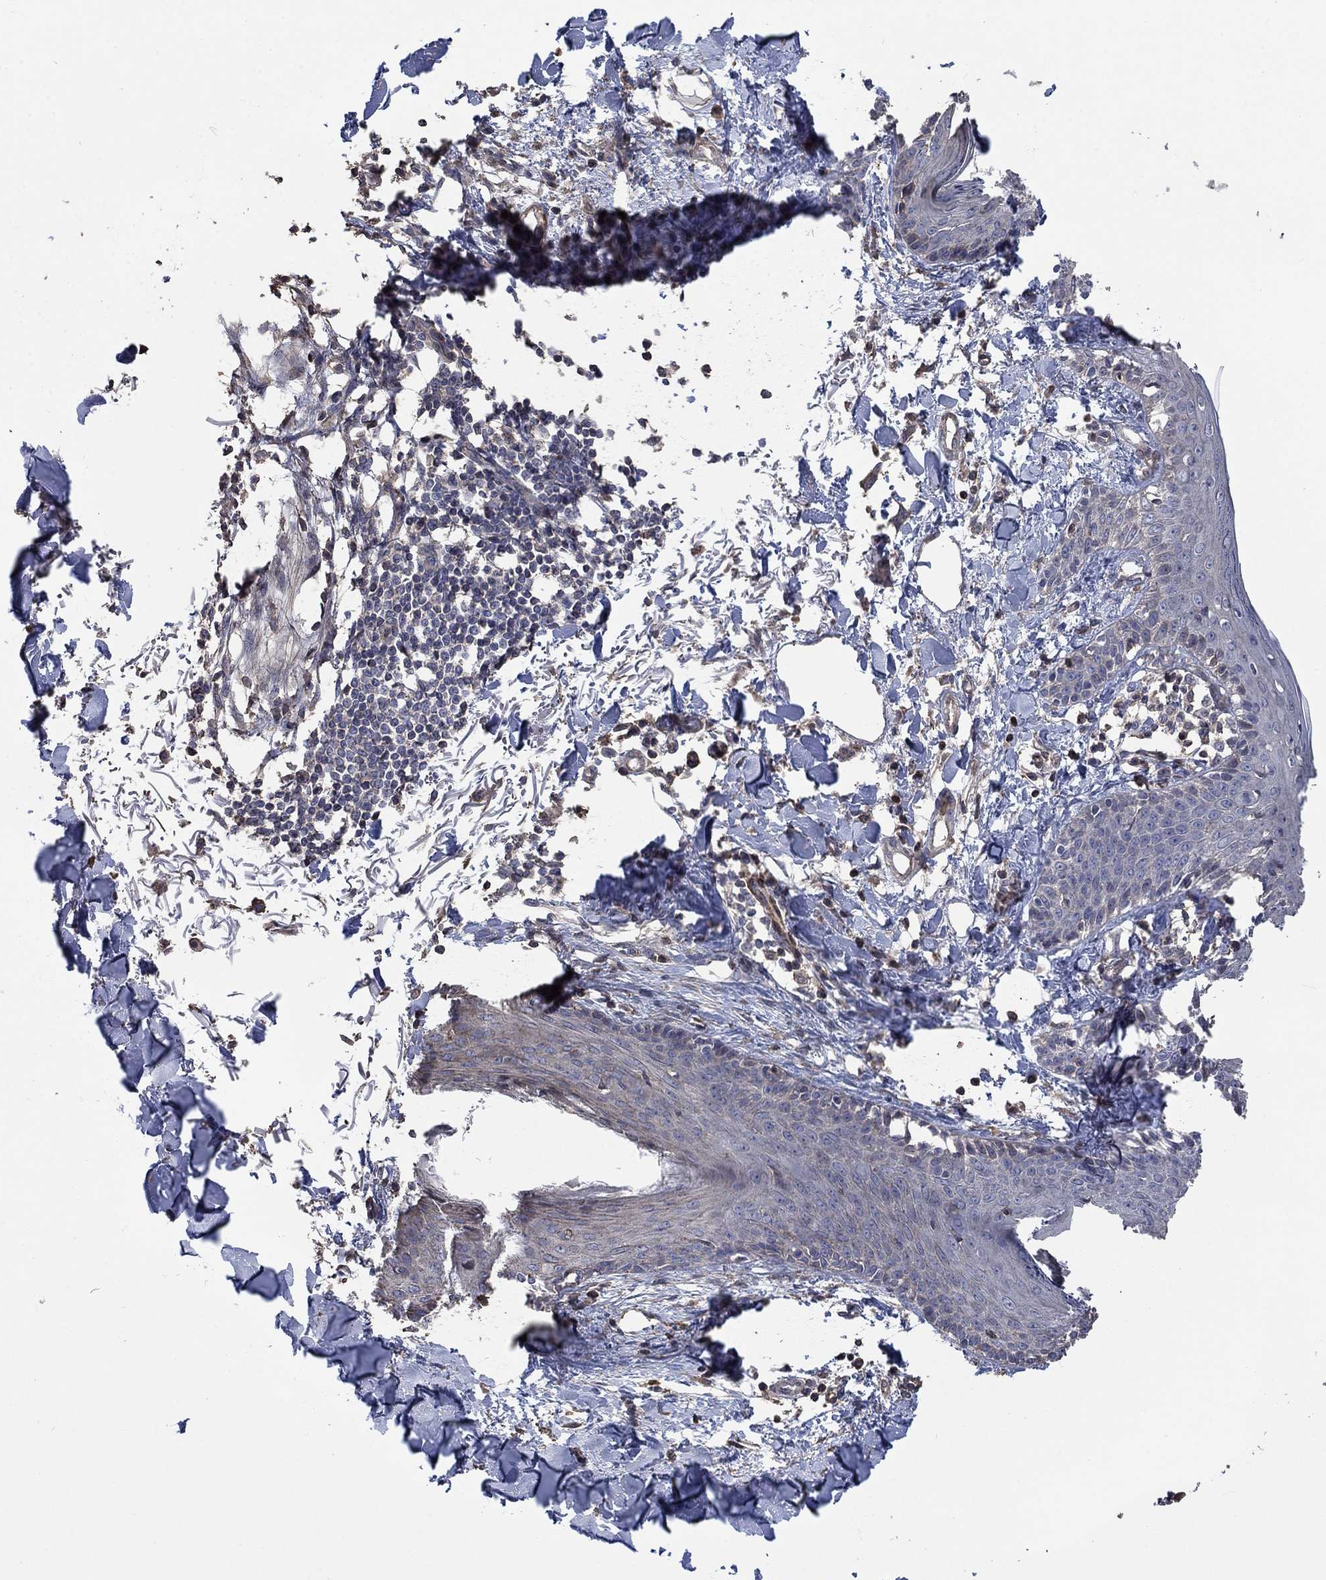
{"staining": {"intensity": "negative", "quantity": "none", "location": "none"}, "tissue": "skin", "cell_type": "Fibroblasts", "image_type": "normal", "snomed": [{"axis": "morphology", "description": "Normal tissue, NOS"}, {"axis": "topography", "description": "Skin"}], "caption": "This is a histopathology image of IHC staining of unremarkable skin, which shows no expression in fibroblasts. (Brightfield microscopy of DAB (3,3'-diaminobenzidine) immunohistochemistry (IHC) at high magnification).", "gene": "PDE3A", "patient": {"sex": "male", "age": 76}}